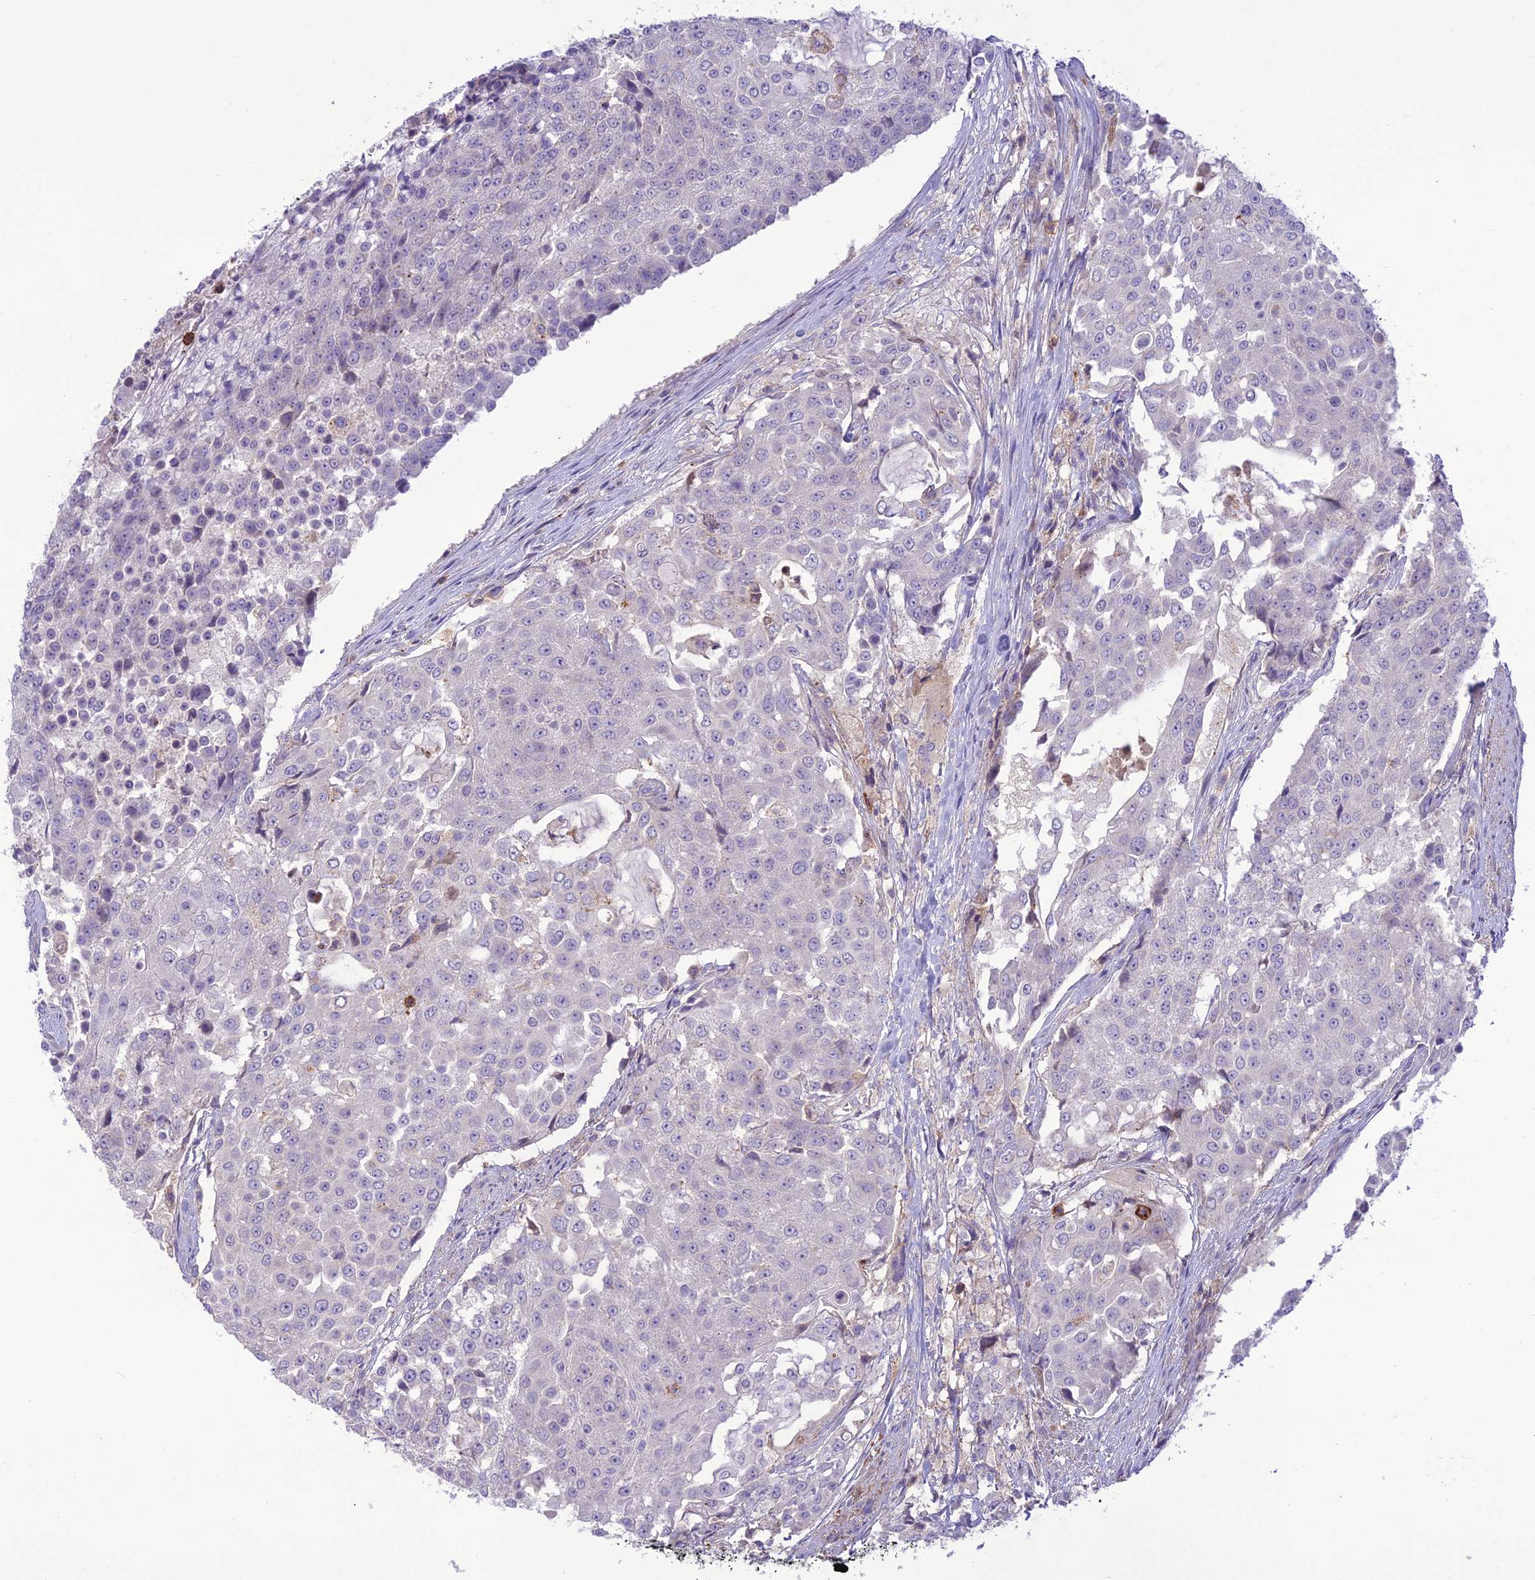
{"staining": {"intensity": "negative", "quantity": "none", "location": "none"}, "tissue": "urothelial cancer", "cell_type": "Tumor cells", "image_type": "cancer", "snomed": [{"axis": "morphology", "description": "Urothelial carcinoma, High grade"}, {"axis": "topography", "description": "Urinary bladder"}], "caption": "Immunohistochemistry of urothelial cancer demonstrates no positivity in tumor cells.", "gene": "ITGAE", "patient": {"sex": "female", "age": 63}}